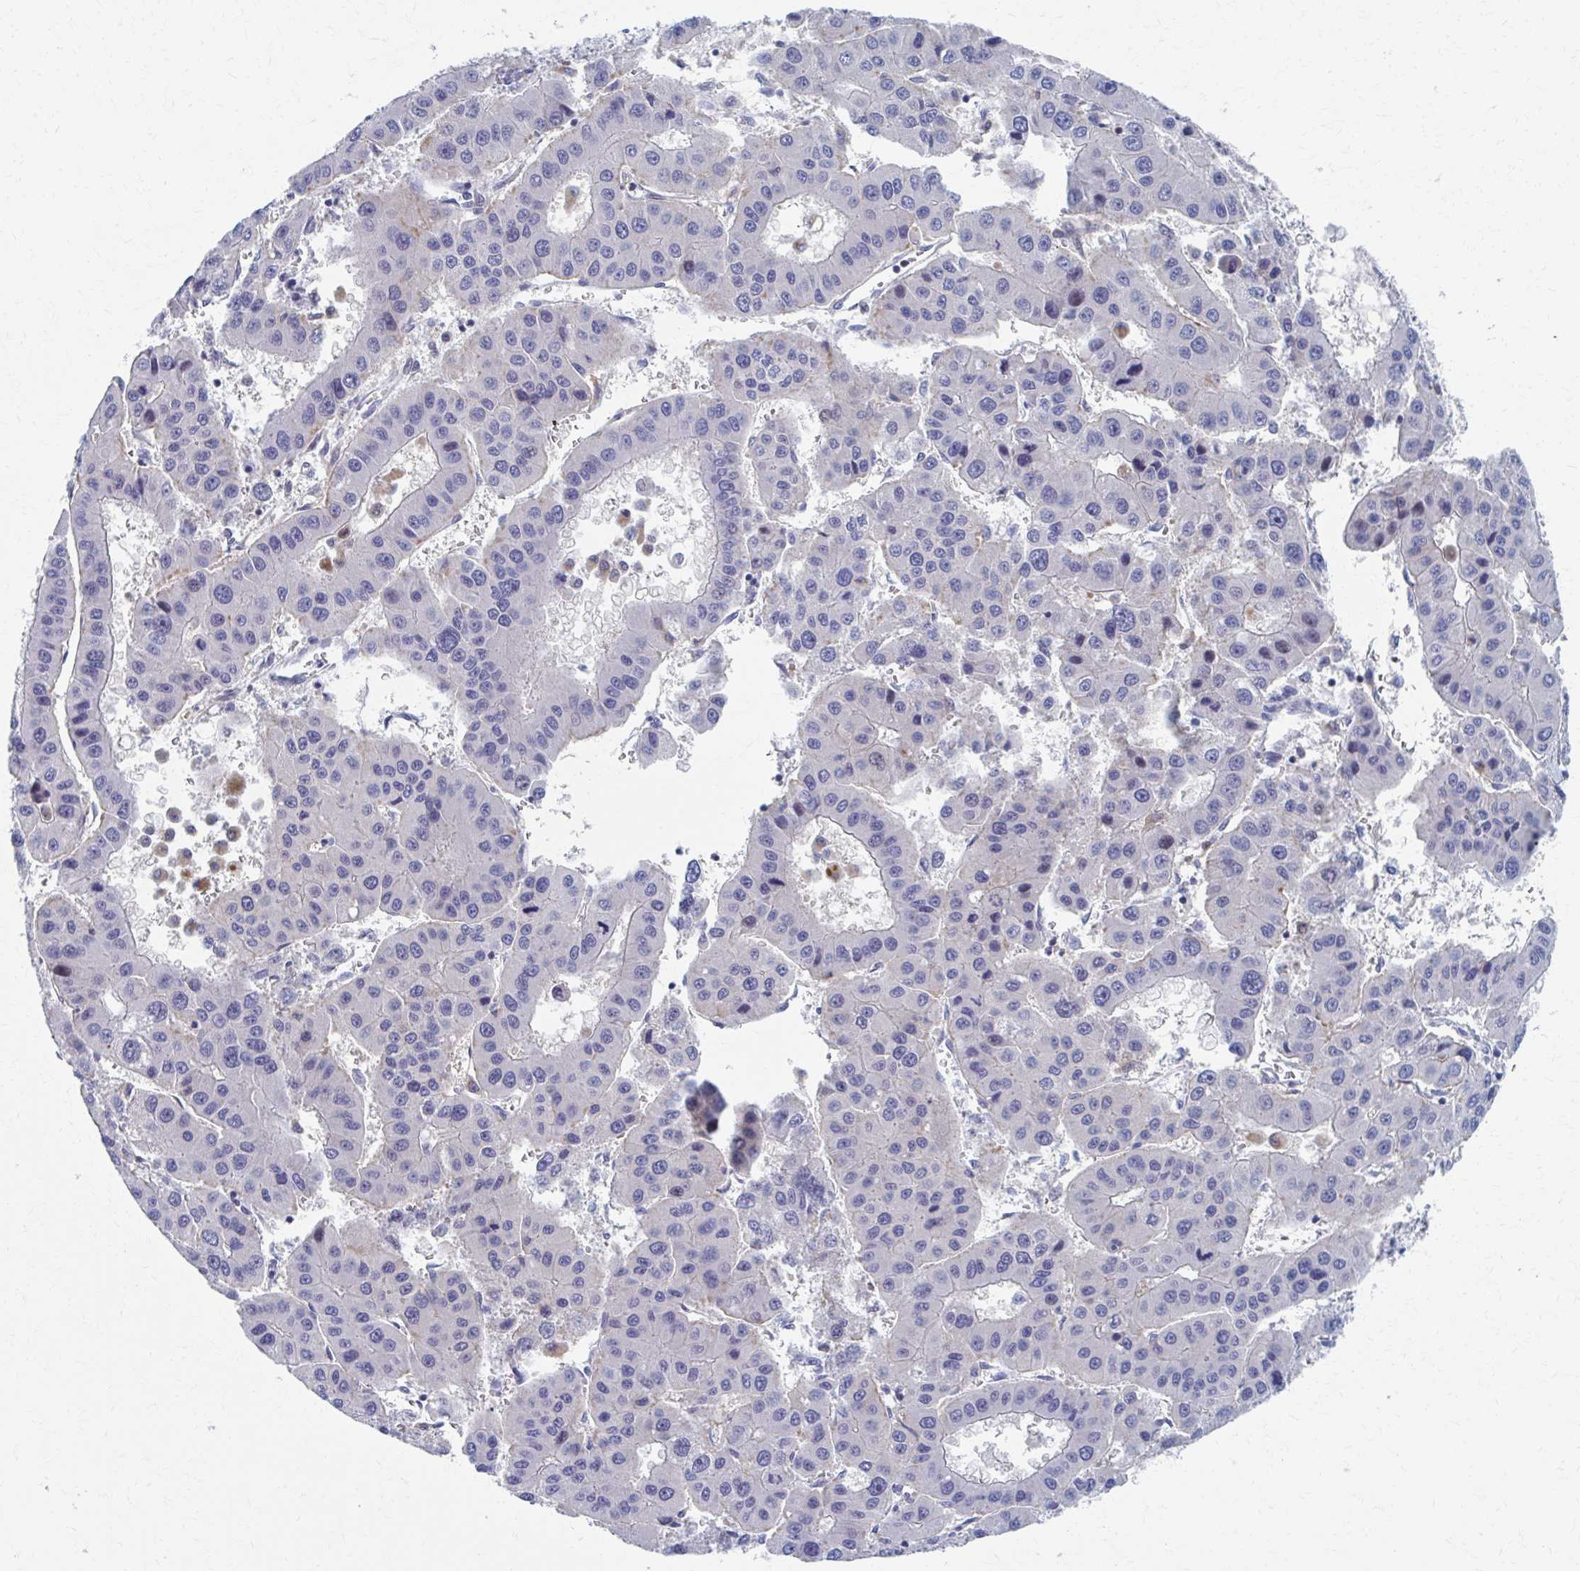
{"staining": {"intensity": "negative", "quantity": "none", "location": "none"}, "tissue": "liver cancer", "cell_type": "Tumor cells", "image_type": "cancer", "snomed": [{"axis": "morphology", "description": "Carcinoma, Hepatocellular, NOS"}, {"axis": "topography", "description": "Liver"}], "caption": "A micrograph of human hepatocellular carcinoma (liver) is negative for staining in tumor cells.", "gene": "ABHD16B", "patient": {"sex": "male", "age": 73}}